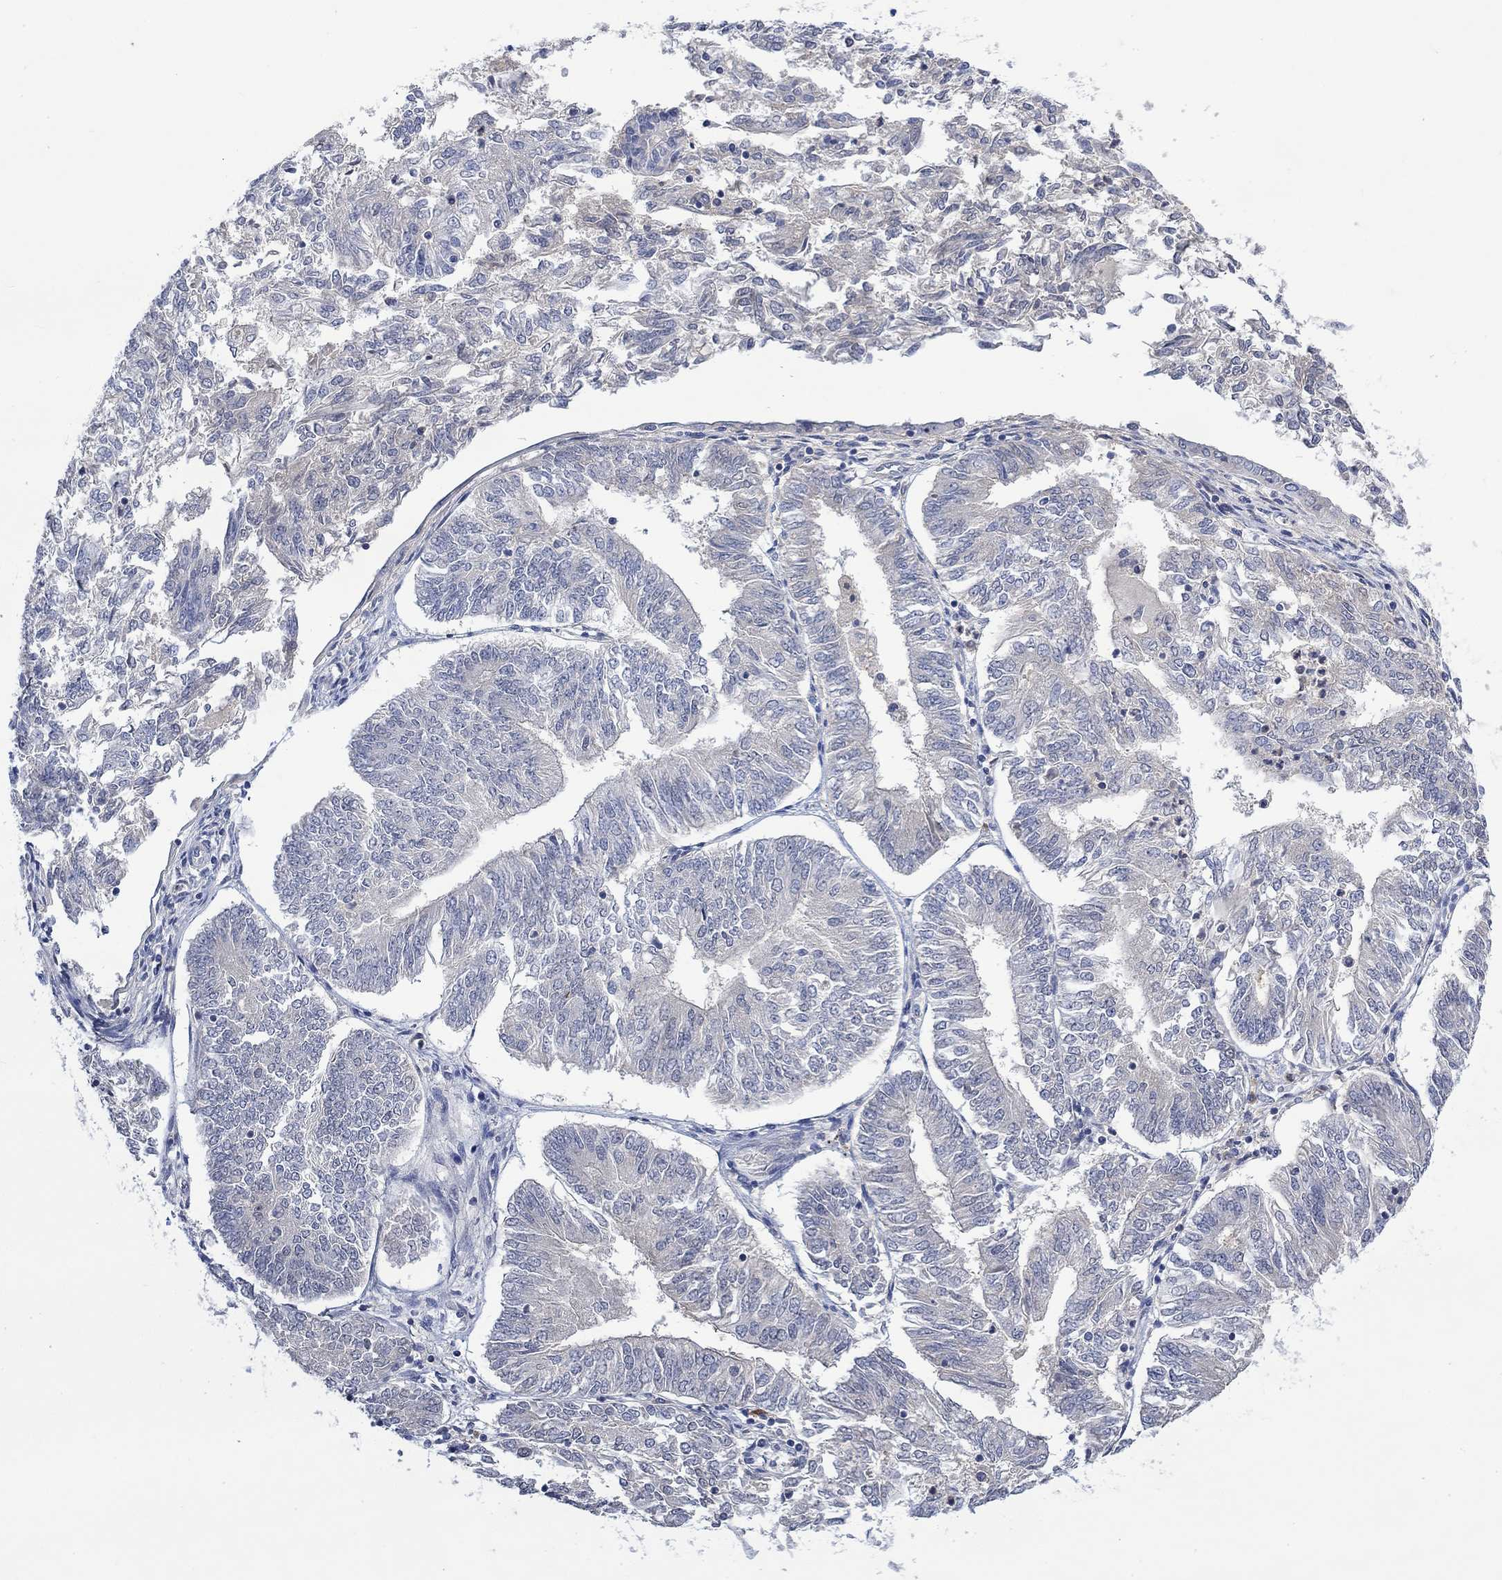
{"staining": {"intensity": "negative", "quantity": "none", "location": "none"}, "tissue": "endometrial cancer", "cell_type": "Tumor cells", "image_type": "cancer", "snomed": [{"axis": "morphology", "description": "Adenocarcinoma, NOS"}, {"axis": "topography", "description": "Endometrium"}], "caption": "Immunohistochemistry (IHC) micrograph of endometrial cancer stained for a protein (brown), which demonstrates no staining in tumor cells.", "gene": "MSTN", "patient": {"sex": "female", "age": 58}}